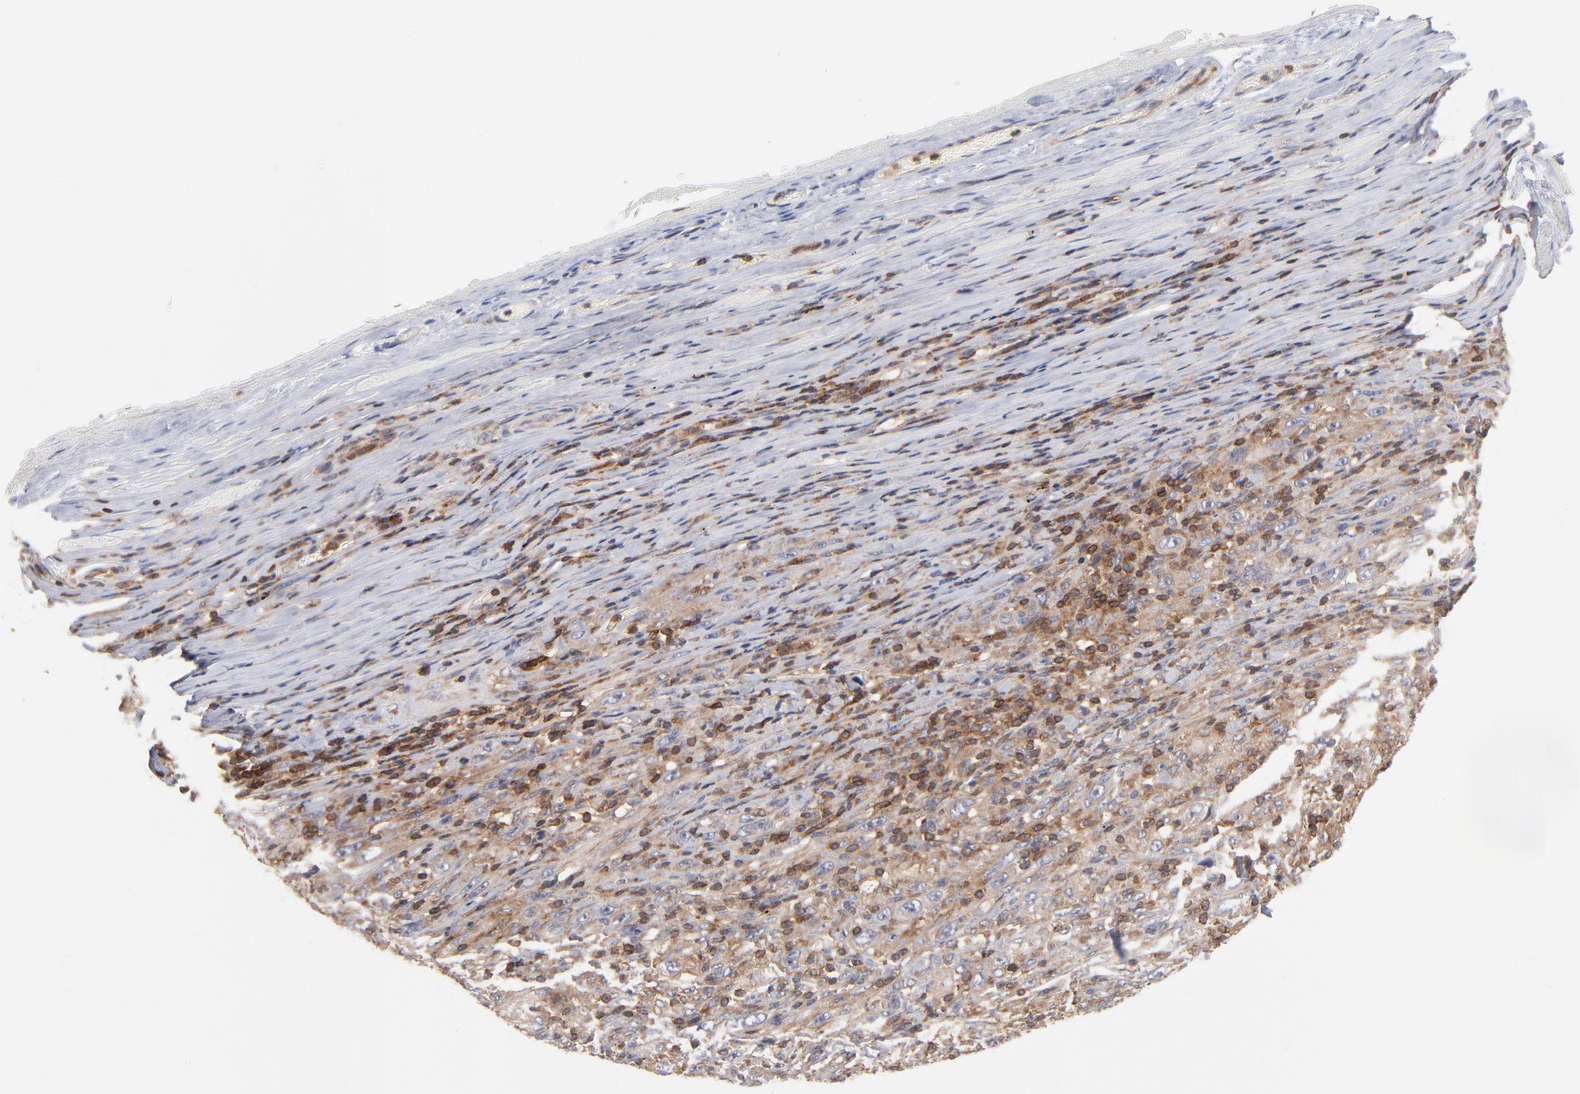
{"staining": {"intensity": "moderate", "quantity": ">75%", "location": "cytoplasmic/membranous"}, "tissue": "melanoma", "cell_type": "Tumor cells", "image_type": "cancer", "snomed": [{"axis": "morphology", "description": "Malignant melanoma, Metastatic site"}, {"axis": "topography", "description": "Skin"}], "caption": "Melanoma tissue exhibits moderate cytoplasmic/membranous positivity in about >75% of tumor cells", "gene": "WIPF1", "patient": {"sex": "female", "age": 56}}